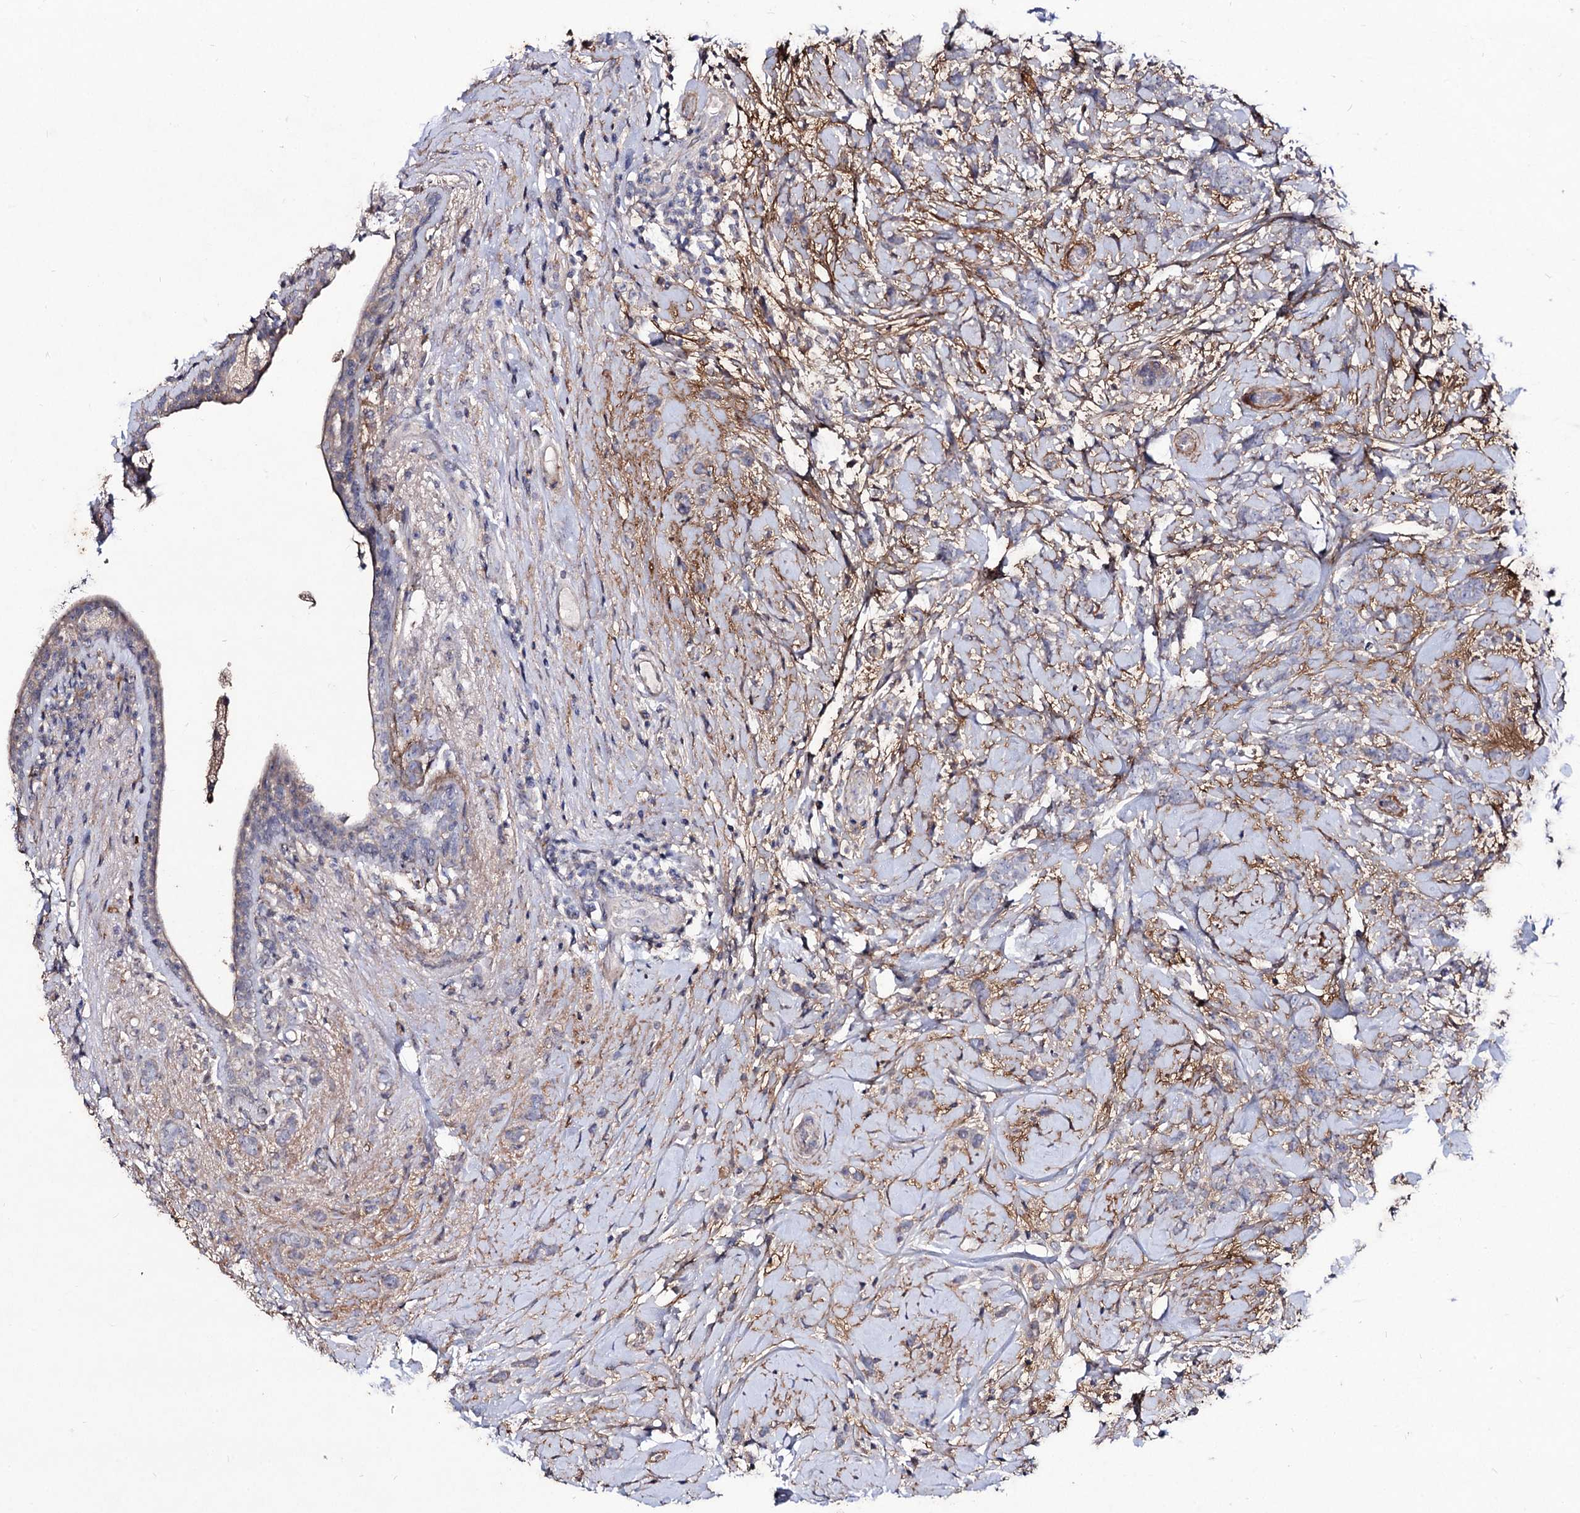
{"staining": {"intensity": "negative", "quantity": "none", "location": "none"}, "tissue": "breast cancer", "cell_type": "Tumor cells", "image_type": "cancer", "snomed": [{"axis": "morphology", "description": "Lobular carcinoma"}, {"axis": "topography", "description": "Breast"}], "caption": "This is a photomicrograph of IHC staining of breast cancer, which shows no expression in tumor cells.", "gene": "MYO1H", "patient": {"sex": "female", "age": 58}}